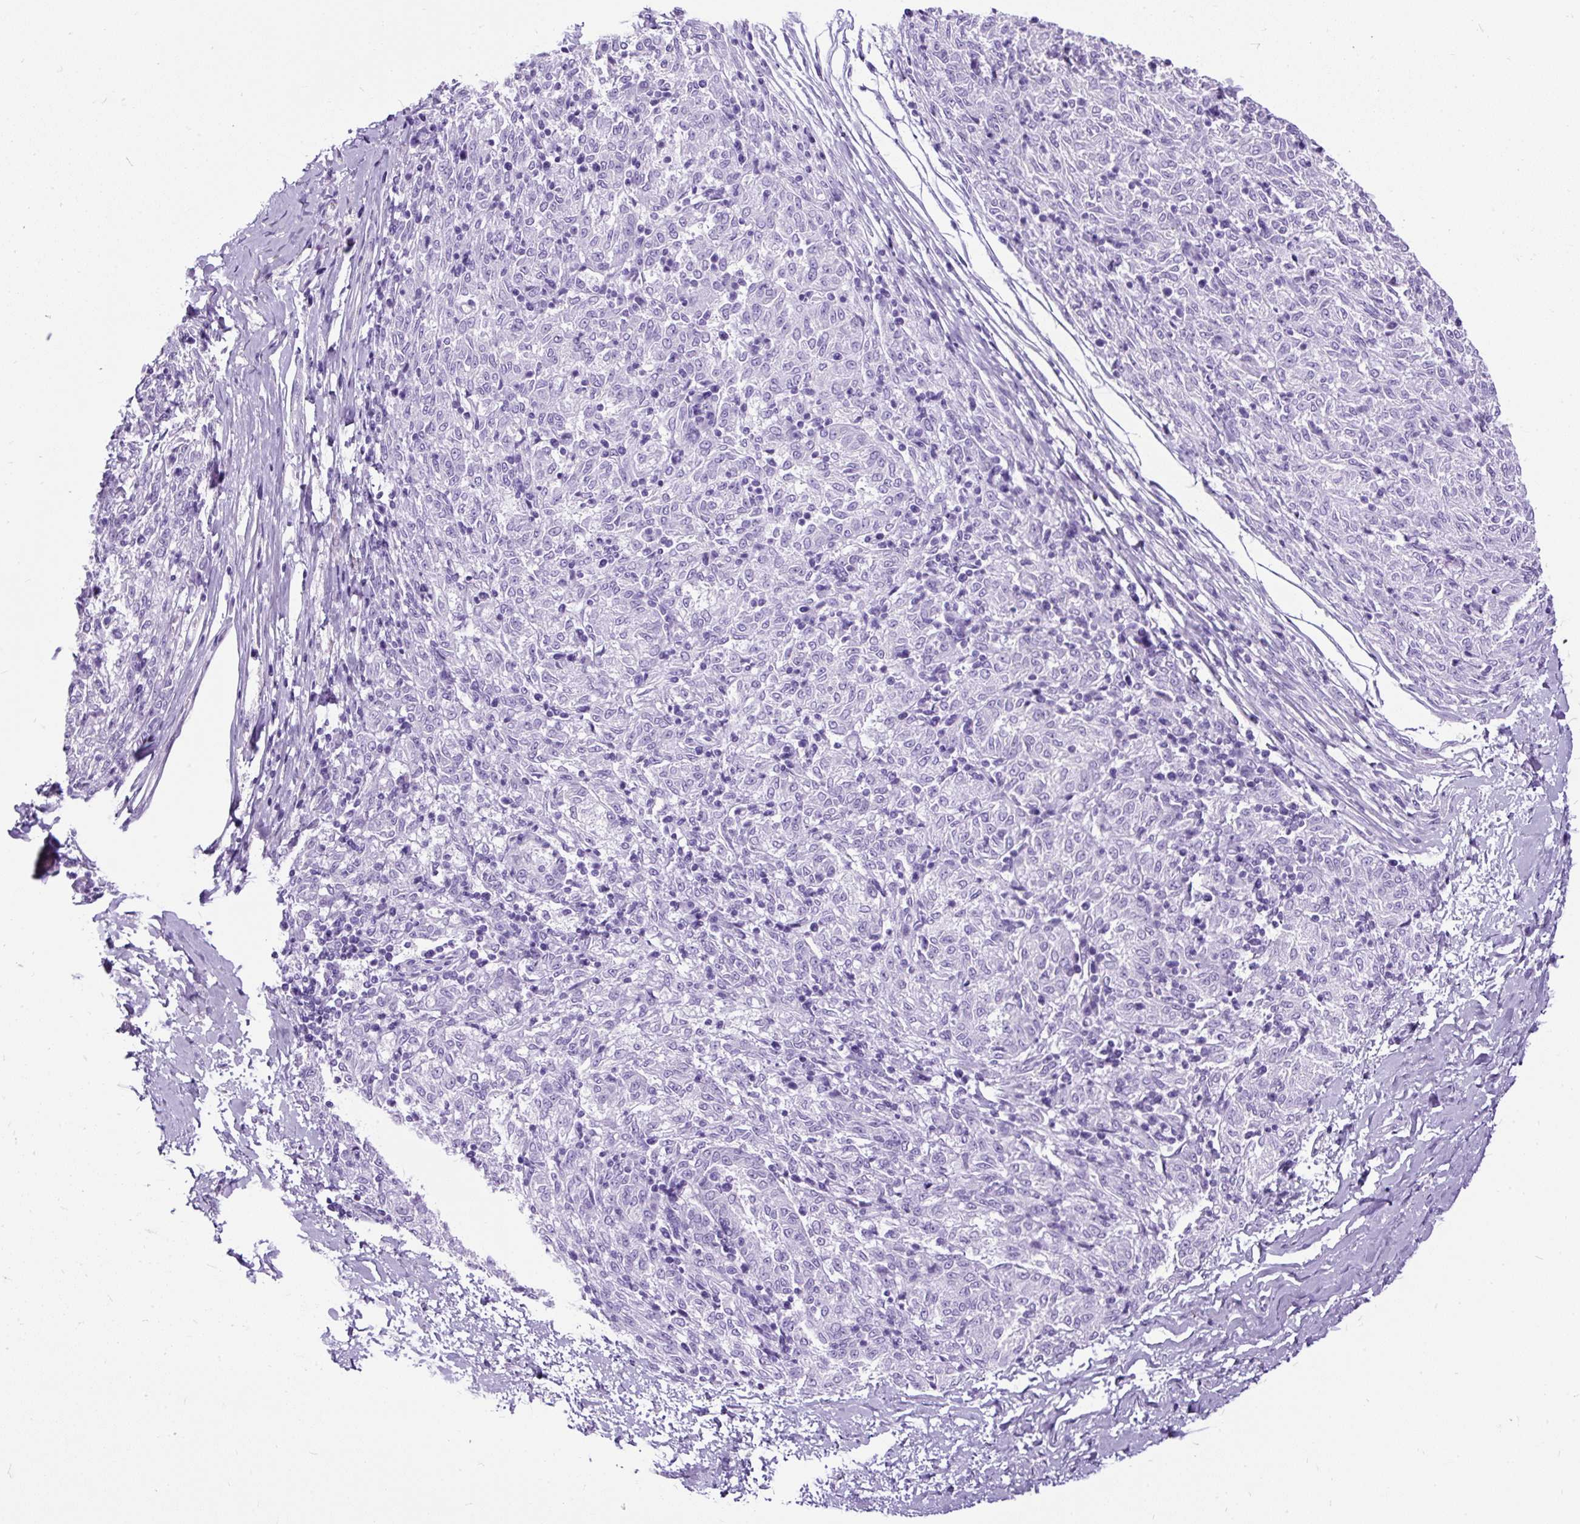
{"staining": {"intensity": "negative", "quantity": "none", "location": "none"}, "tissue": "melanoma", "cell_type": "Tumor cells", "image_type": "cancer", "snomed": [{"axis": "morphology", "description": "Malignant melanoma, NOS"}, {"axis": "topography", "description": "Skin"}], "caption": "The photomicrograph reveals no staining of tumor cells in melanoma.", "gene": "CEL", "patient": {"sex": "female", "age": 72}}